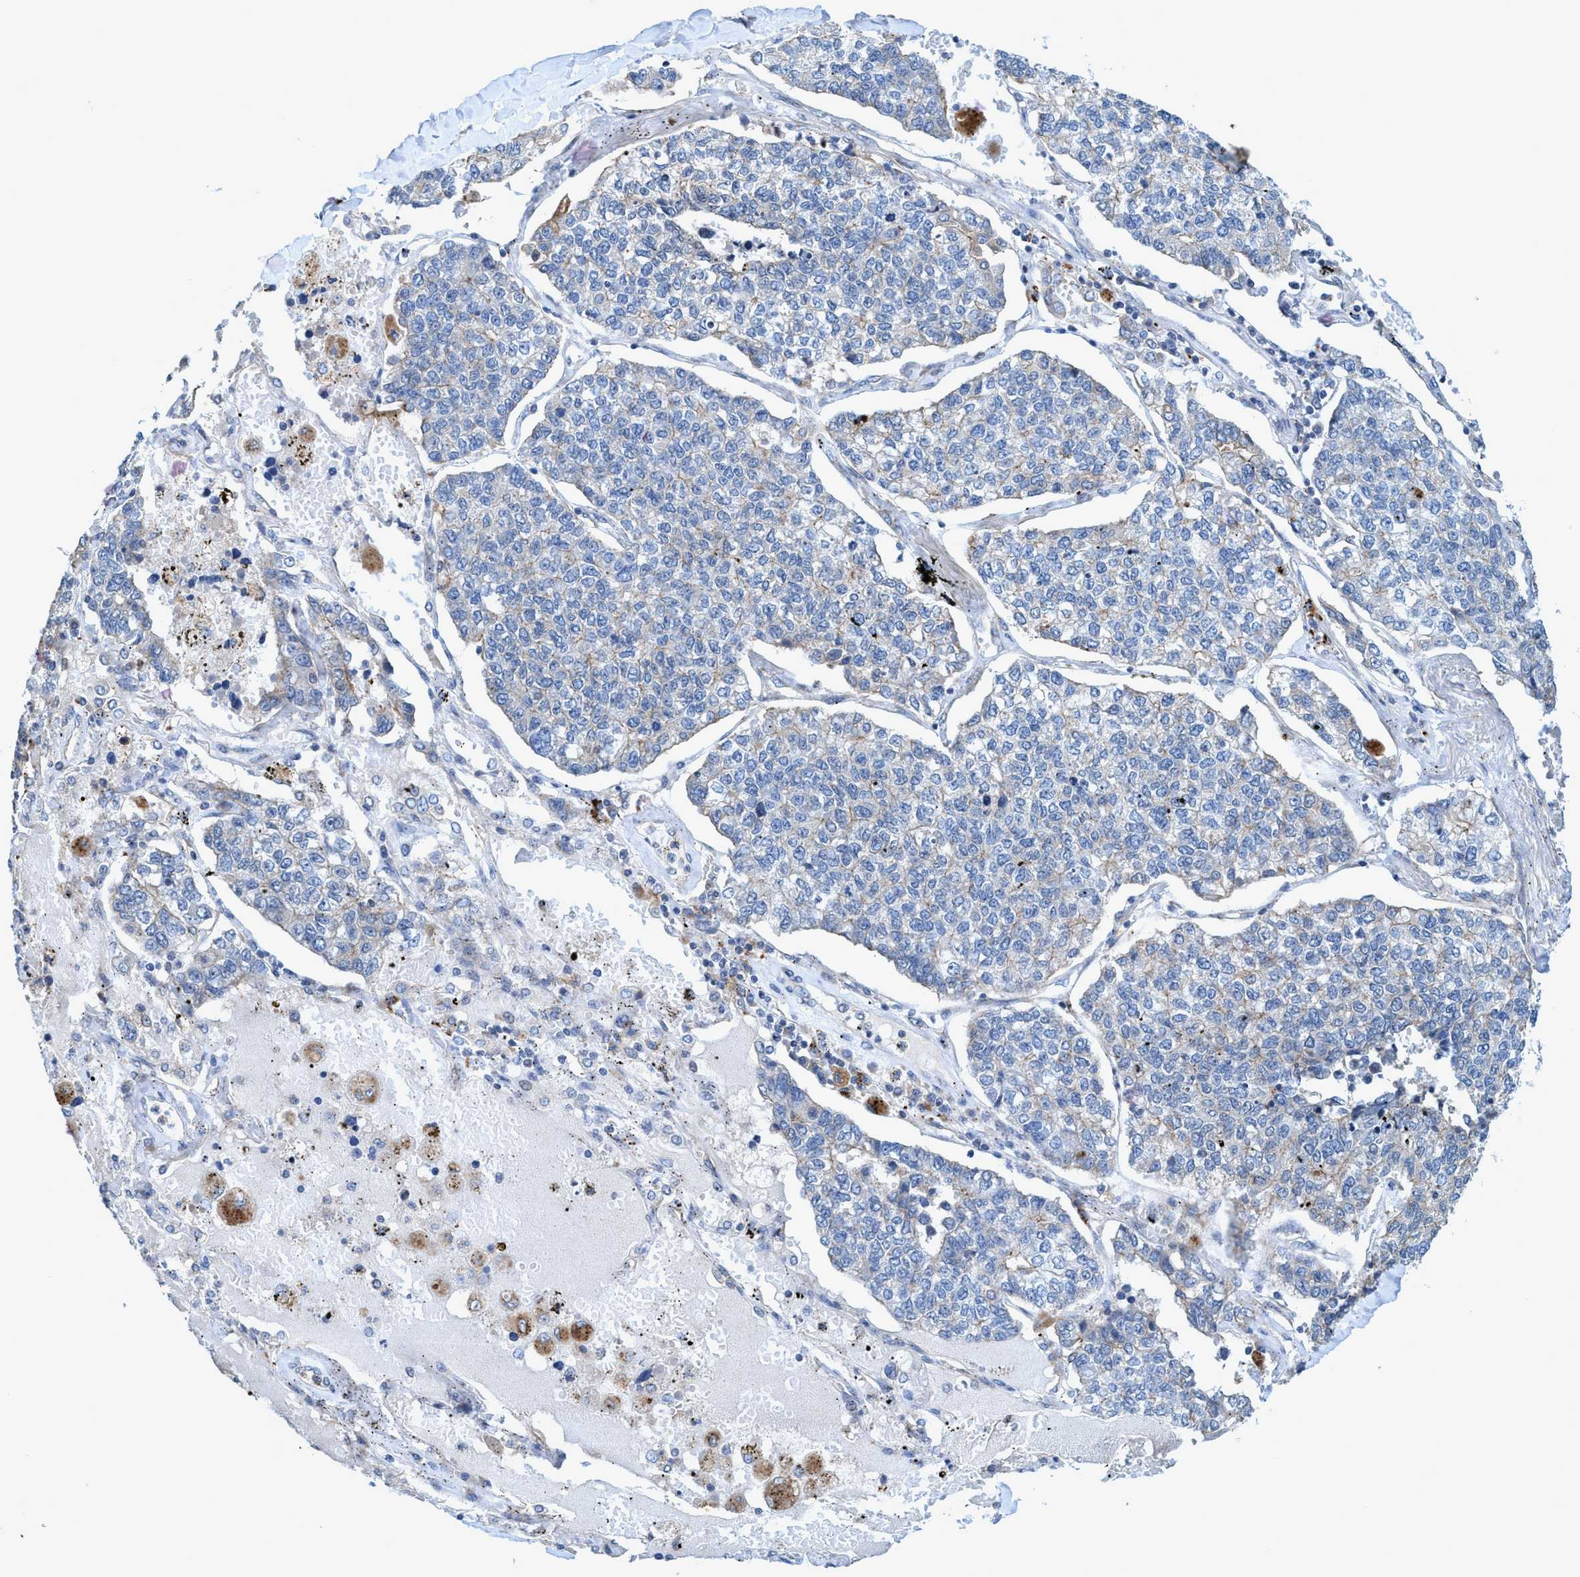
{"staining": {"intensity": "weak", "quantity": "<25%", "location": "cytoplasmic/membranous"}, "tissue": "lung cancer", "cell_type": "Tumor cells", "image_type": "cancer", "snomed": [{"axis": "morphology", "description": "Adenocarcinoma, NOS"}, {"axis": "topography", "description": "Lung"}], "caption": "The IHC micrograph has no significant positivity in tumor cells of lung cancer (adenocarcinoma) tissue. (DAB (3,3'-diaminobenzidine) immunohistochemistry (IHC) visualized using brightfield microscopy, high magnification).", "gene": "TRIM65", "patient": {"sex": "male", "age": 49}}